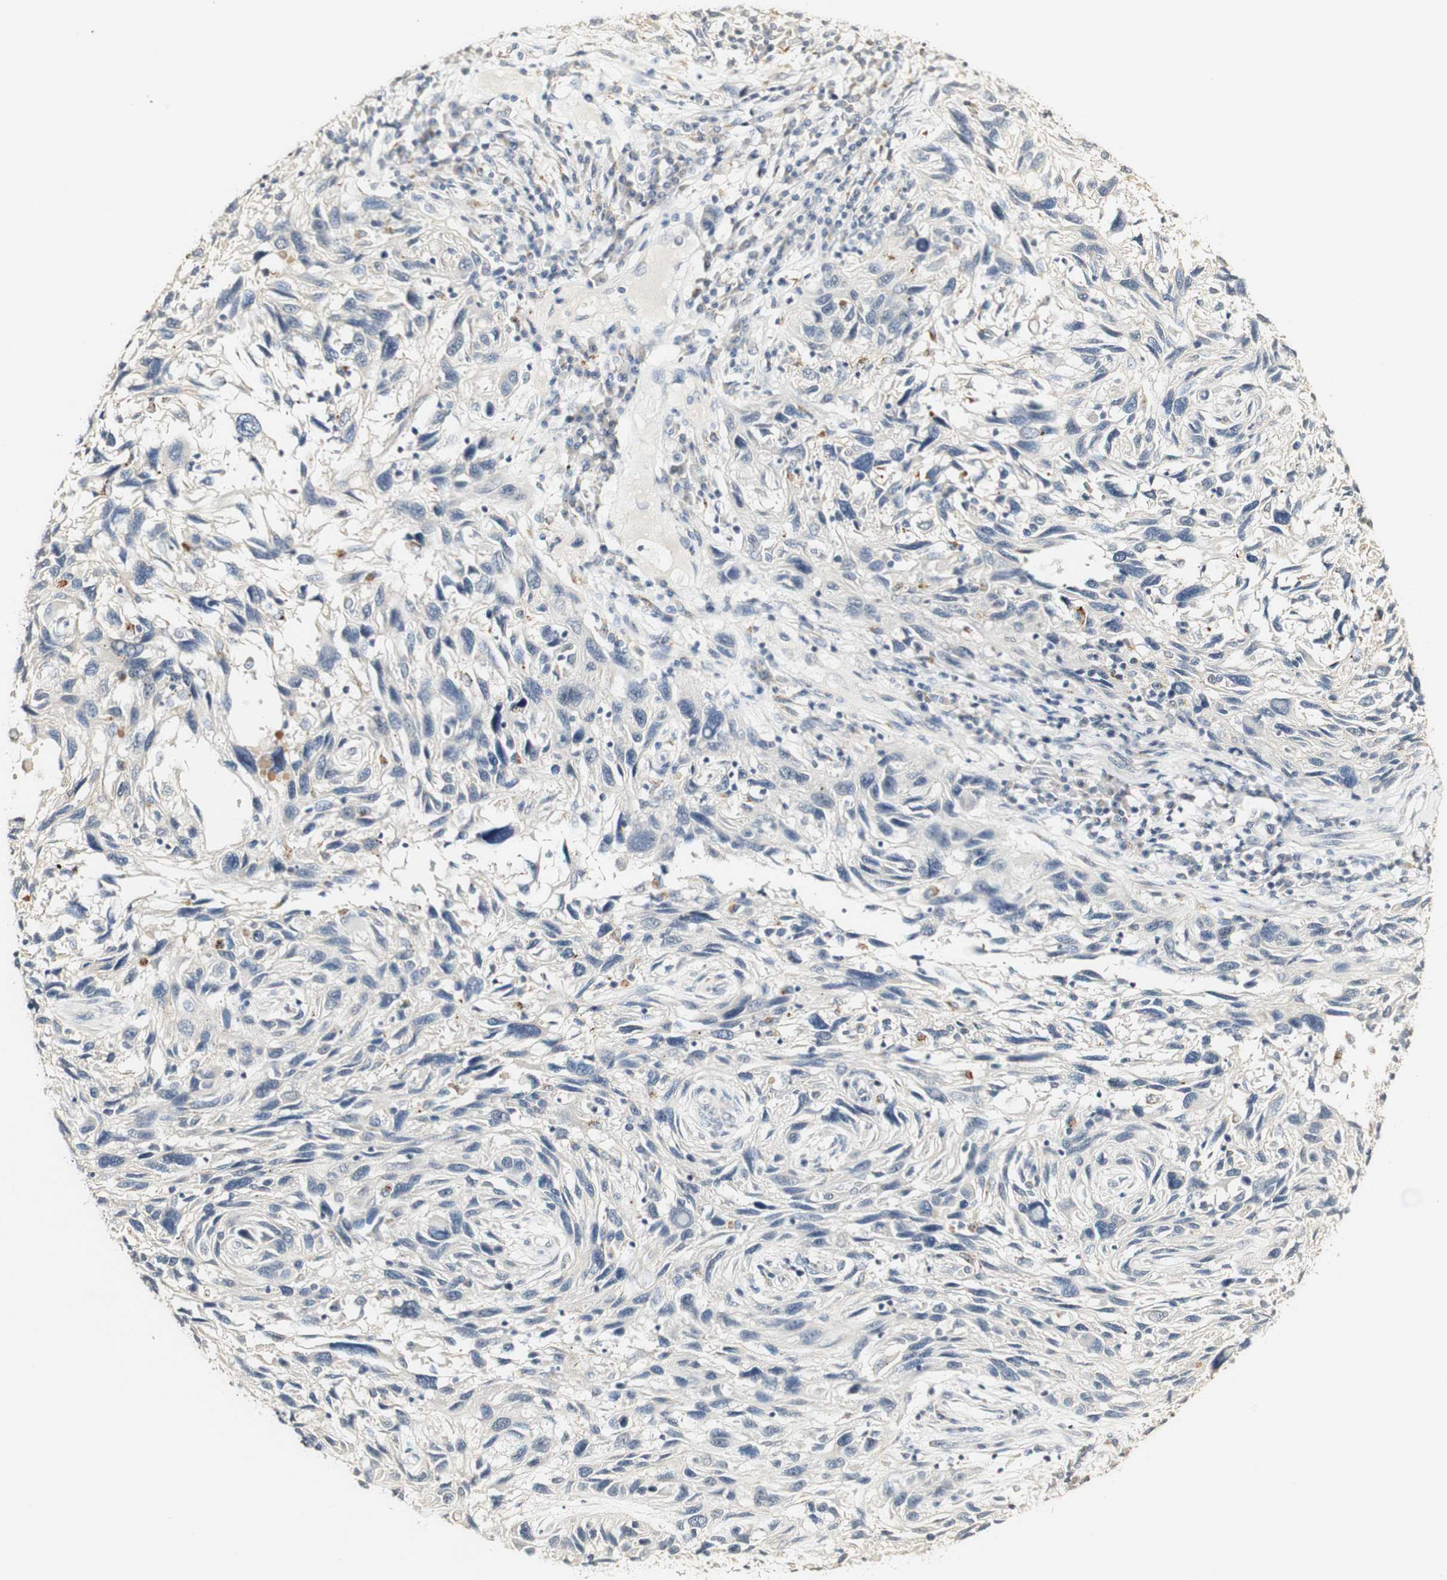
{"staining": {"intensity": "negative", "quantity": "none", "location": "none"}, "tissue": "melanoma", "cell_type": "Tumor cells", "image_type": "cancer", "snomed": [{"axis": "morphology", "description": "Malignant melanoma, NOS"}, {"axis": "topography", "description": "Skin"}], "caption": "Tumor cells are negative for protein expression in human melanoma.", "gene": "SYT7", "patient": {"sex": "male", "age": 53}}